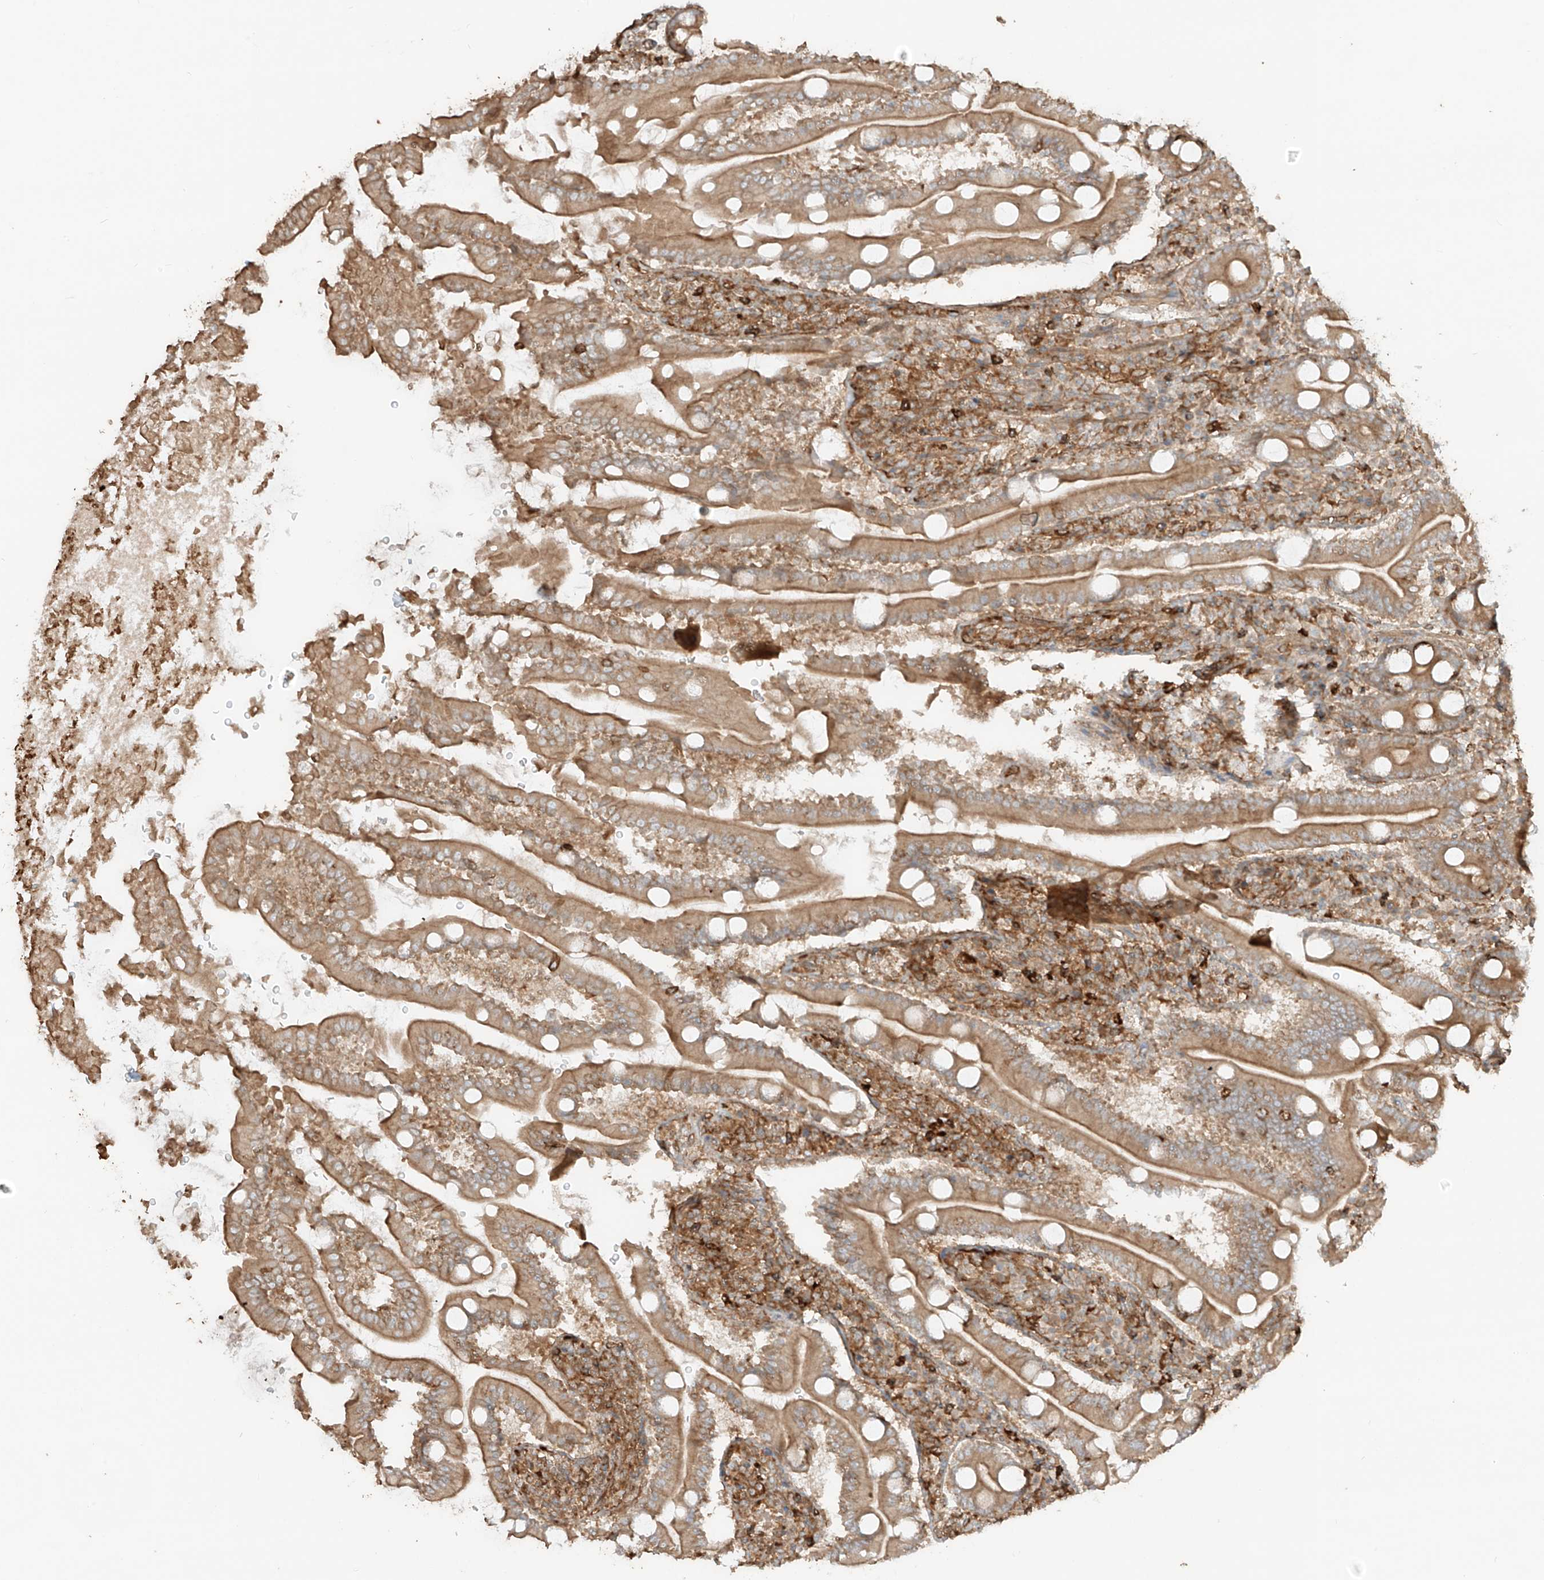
{"staining": {"intensity": "strong", "quantity": "25%-75%", "location": "cytoplasmic/membranous"}, "tissue": "duodenum", "cell_type": "Glandular cells", "image_type": "normal", "snomed": [{"axis": "morphology", "description": "Normal tissue, NOS"}, {"axis": "topography", "description": "Duodenum"}], "caption": "An image showing strong cytoplasmic/membranous staining in about 25%-75% of glandular cells in unremarkable duodenum, as visualized by brown immunohistochemical staining.", "gene": "CCDC115", "patient": {"sex": "male", "age": 35}}